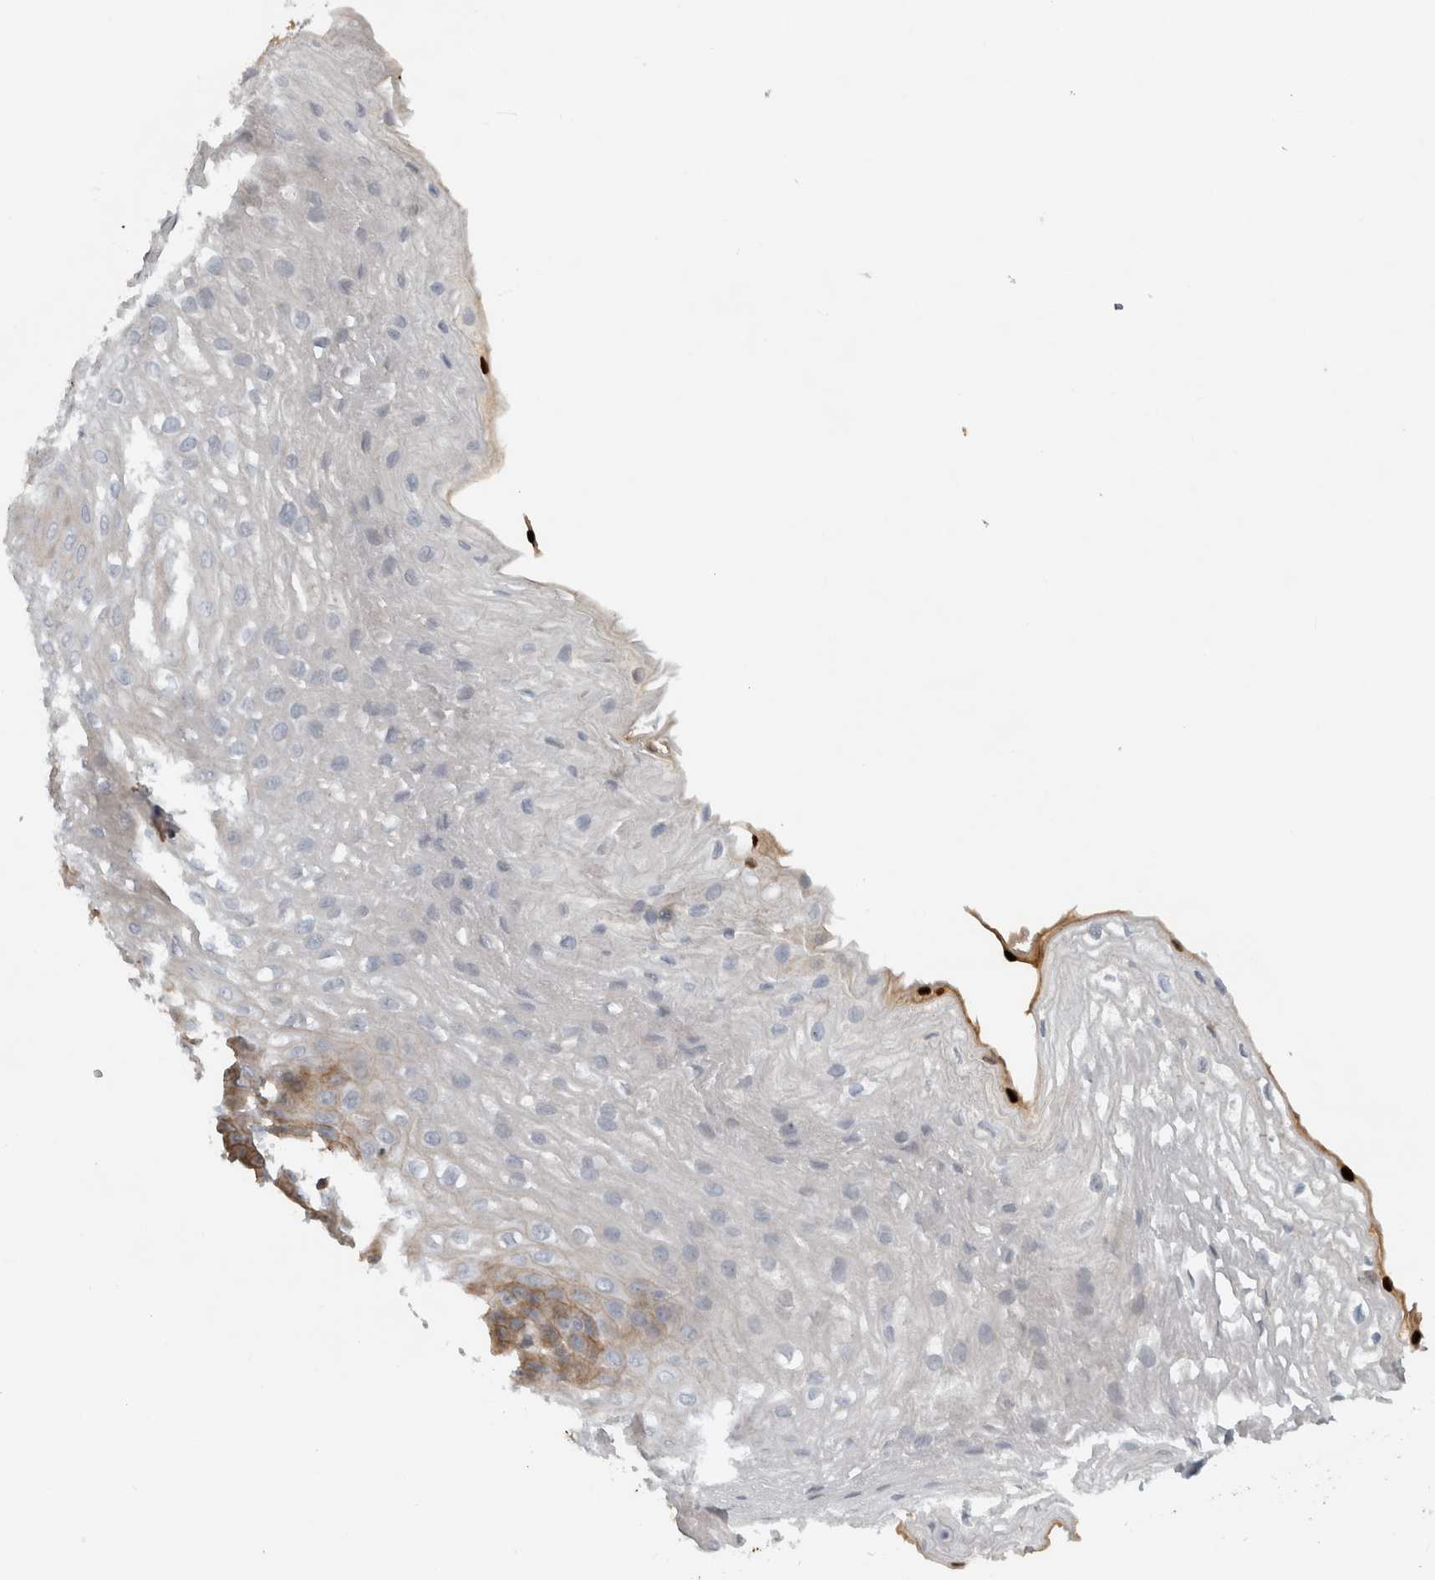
{"staining": {"intensity": "moderate", "quantity": "<25%", "location": "cytoplasmic/membranous"}, "tissue": "esophagus", "cell_type": "Squamous epithelial cells", "image_type": "normal", "snomed": [{"axis": "morphology", "description": "Normal tissue, NOS"}, {"axis": "topography", "description": "Esophagus"}], "caption": "Brown immunohistochemical staining in benign esophagus reveals moderate cytoplasmic/membranous positivity in about <25% of squamous epithelial cells. (DAB (3,3'-diaminobenzidine) IHC with brightfield microscopy, high magnification).", "gene": "FN1", "patient": {"sex": "female", "age": 66}}